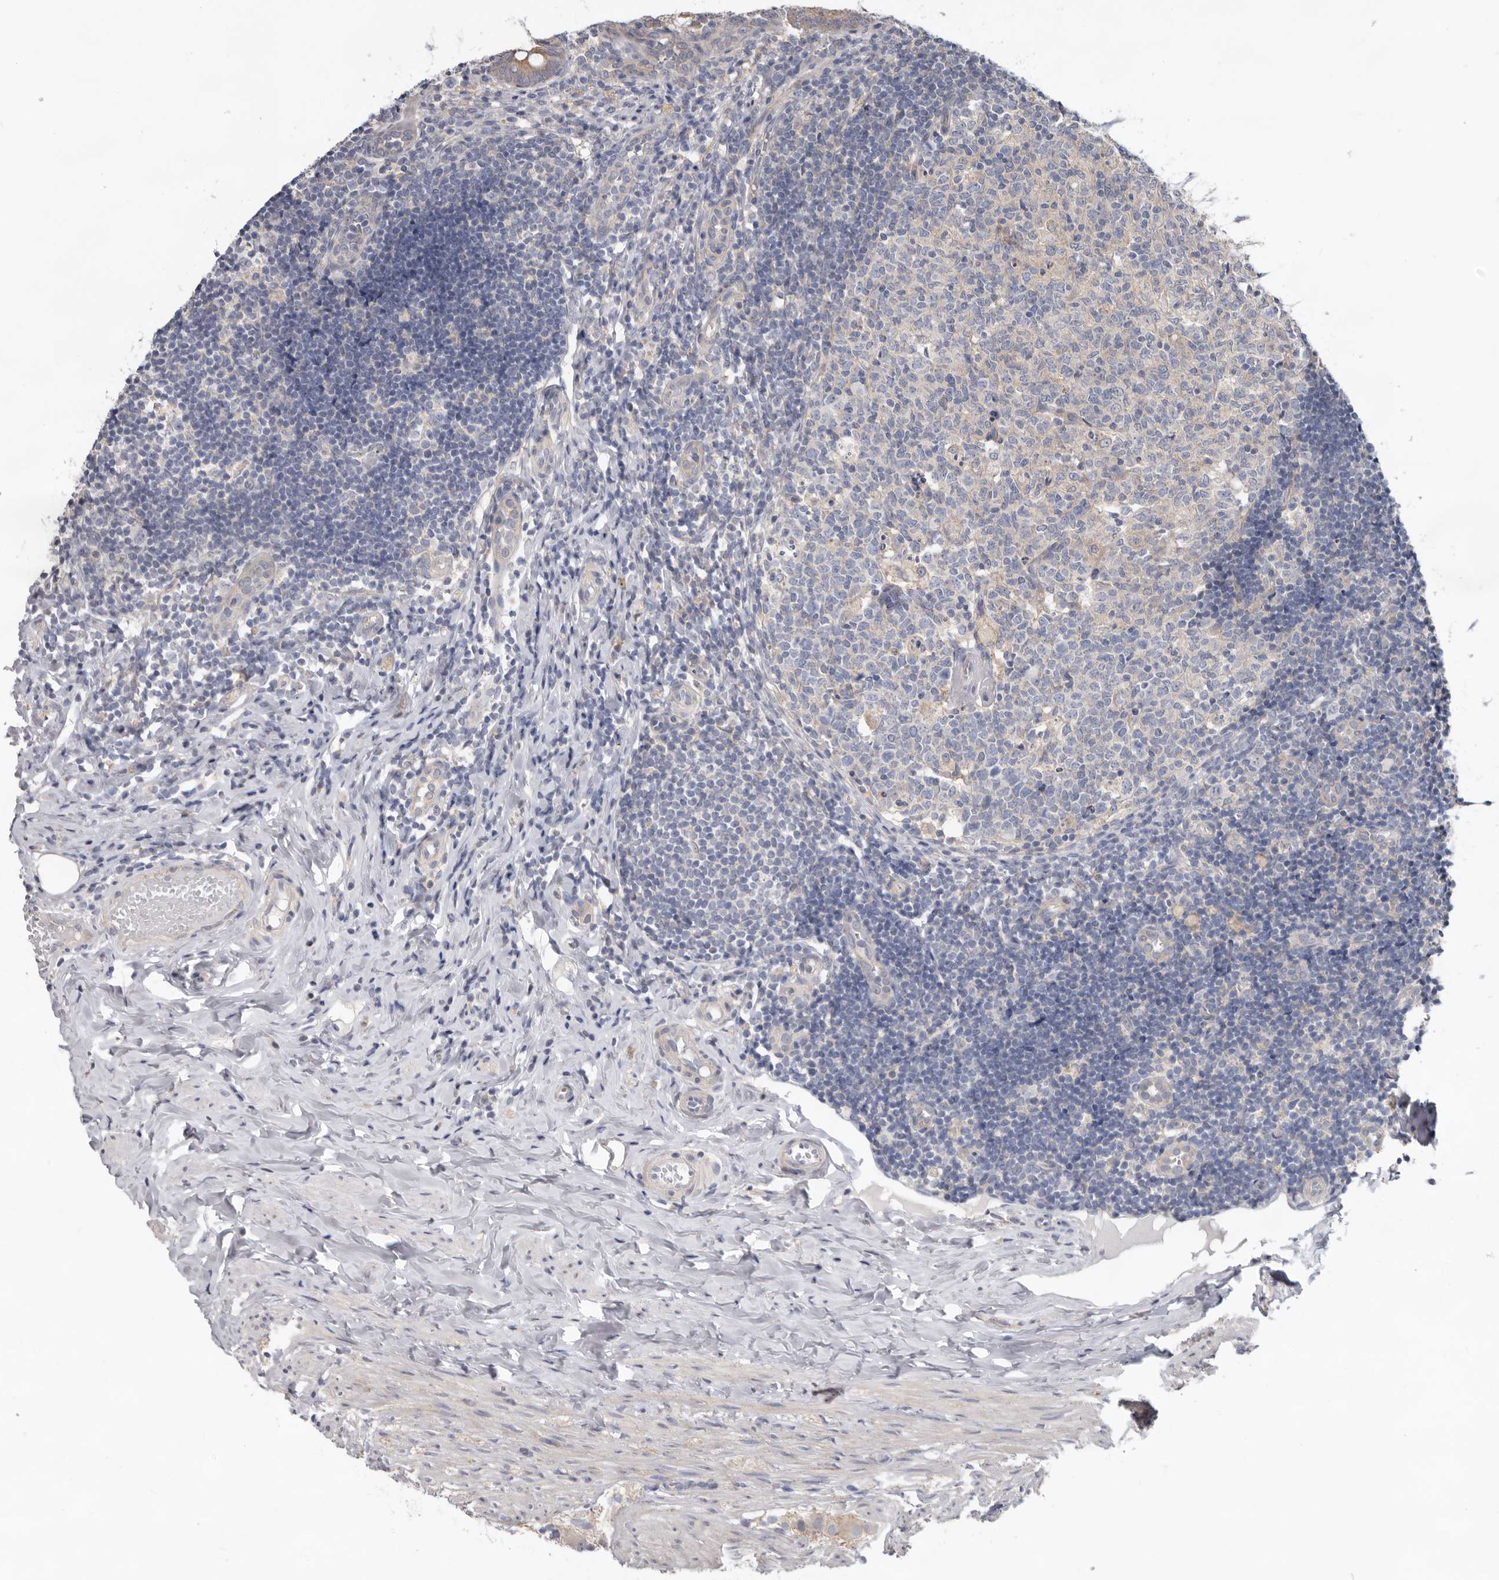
{"staining": {"intensity": "moderate", "quantity": ">75%", "location": "cytoplasmic/membranous"}, "tissue": "appendix", "cell_type": "Glandular cells", "image_type": "normal", "snomed": [{"axis": "morphology", "description": "Normal tissue, NOS"}, {"axis": "topography", "description": "Appendix"}], "caption": "DAB immunohistochemical staining of unremarkable human appendix demonstrates moderate cytoplasmic/membranous protein expression in about >75% of glandular cells. (DAB (3,3'-diaminobenzidine) IHC, brown staining for protein, blue staining for nuclei).", "gene": "HINT3", "patient": {"sex": "male", "age": 8}}